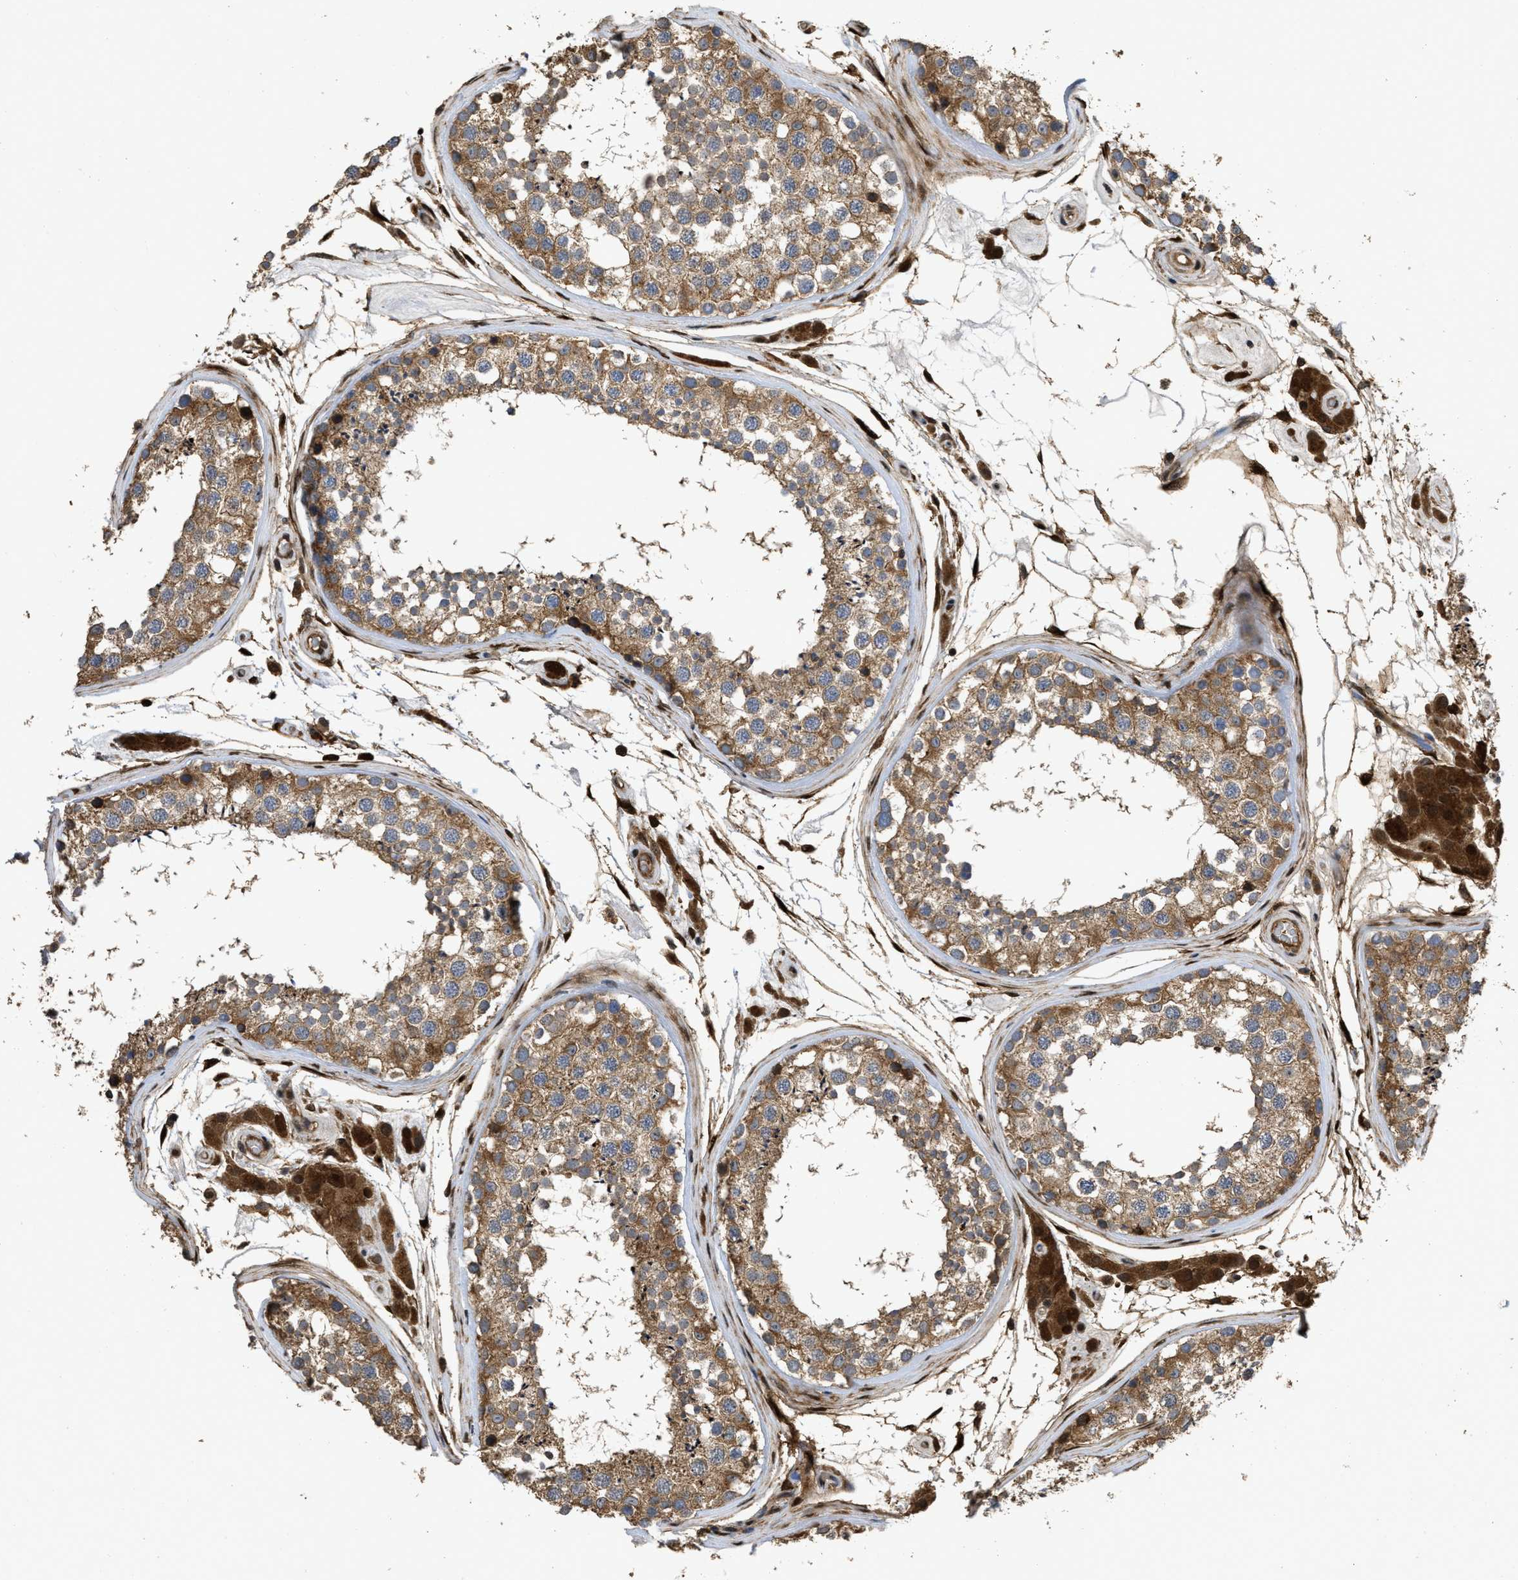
{"staining": {"intensity": "moderate", "quantity": ">75%", "location": "cytoplasmic/membranous"}, "tissue": "testis", "cell_type": "Cells in seminiferous ducts", "image_type": "normal", "snomed": [{"axis": "morphology", "description": "Normal tissue, NOS"}, {"axis": "topography", "description": "Testis"}], "caption": "Moderate cytoplasmic/membranous protein positivity is appreciated in approximately >75% of cells in seminiferous ducts in testis. The staining was performed using DAB, with brown indicating positive protein expression. Nuclei are stained blue with hematoxylin.", "gene": "CBR3", "patient": {"sex": "male", "age": 46}}